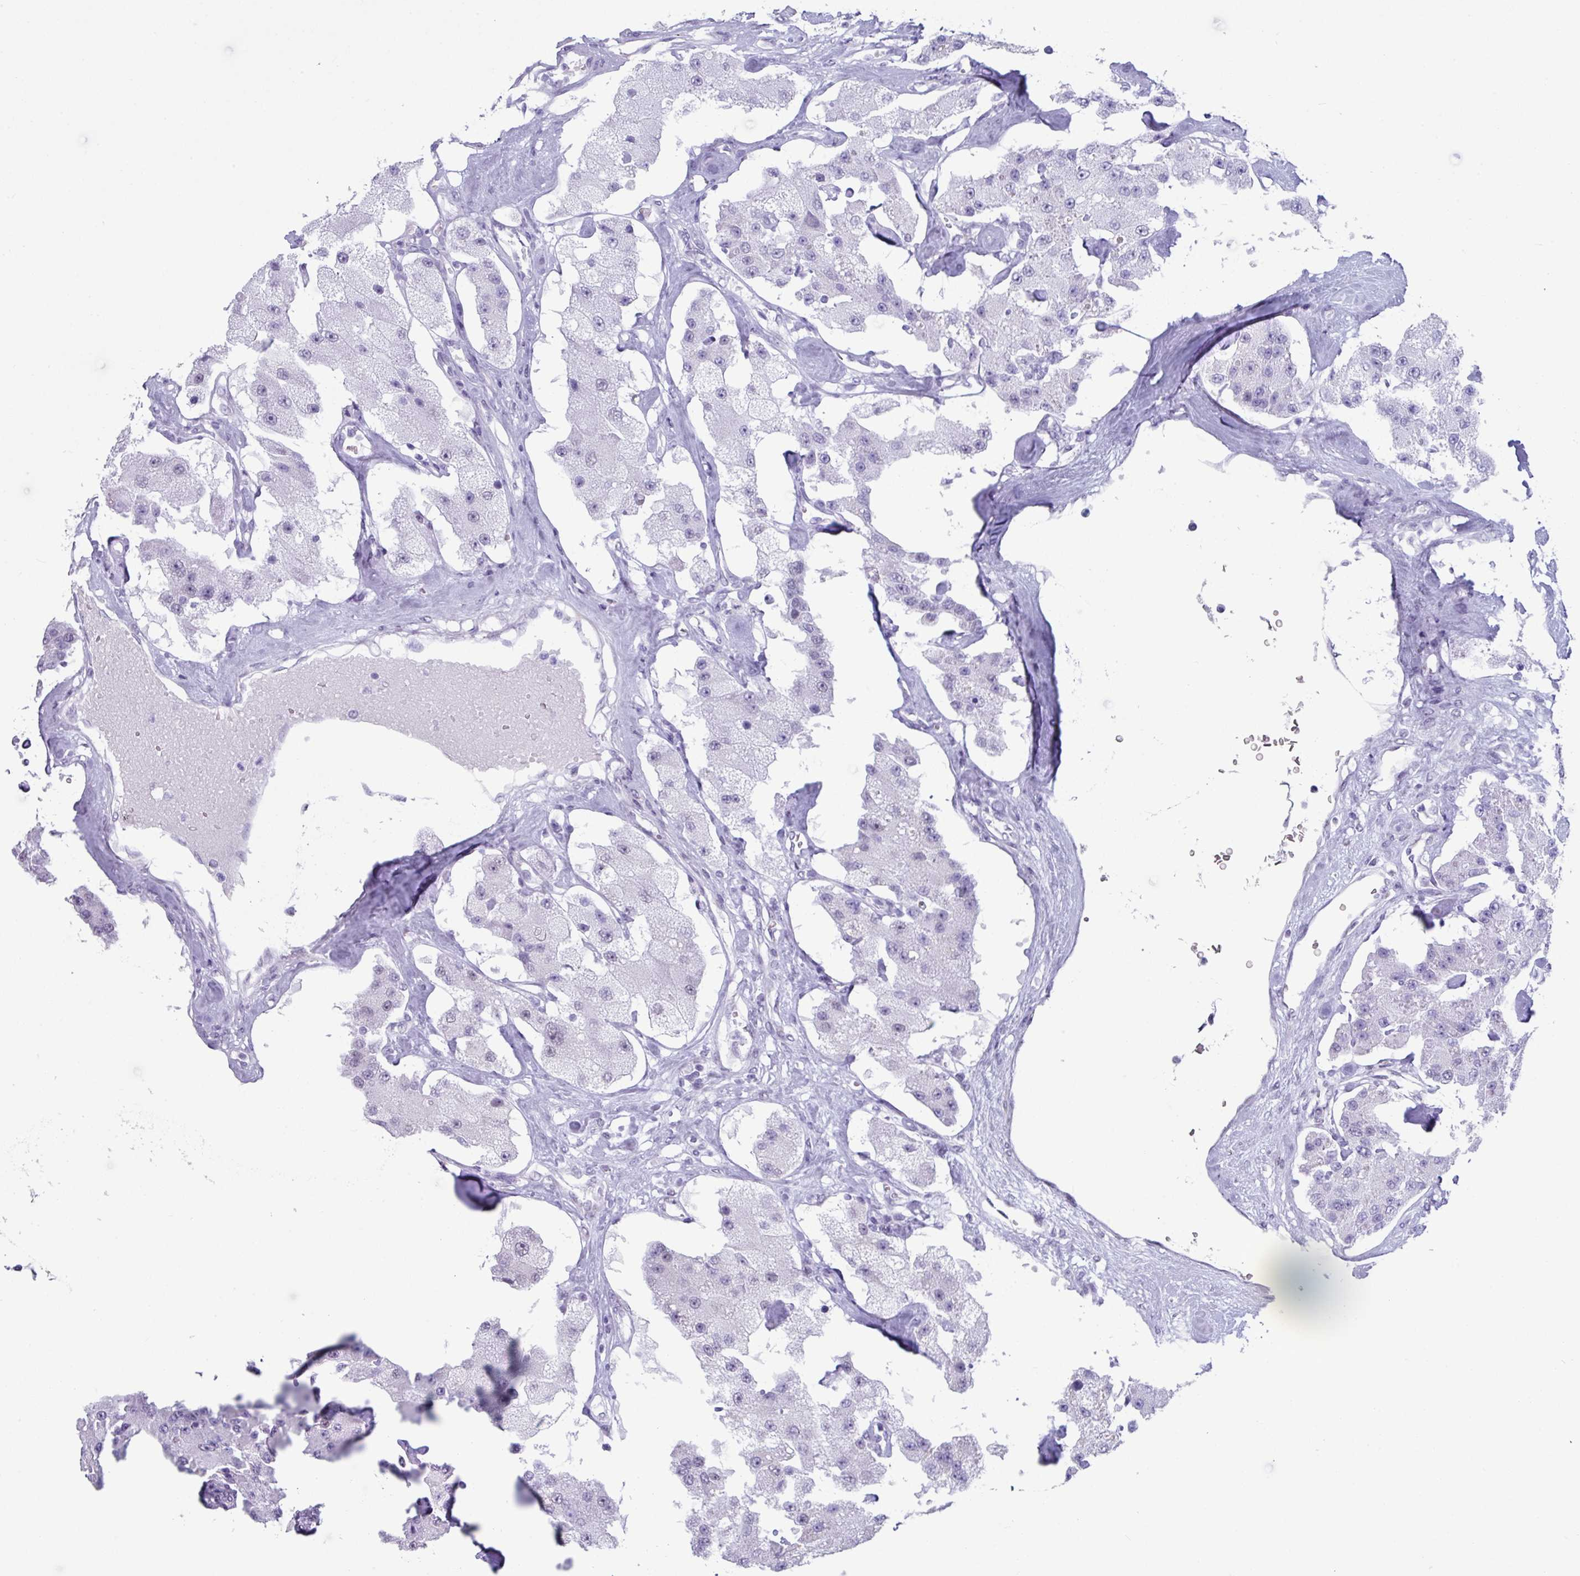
{"staining": {"intensity": "negative", "quantity": "none", "location": "none"}, "tissue": "carcinoid", "cell_type": "Tumor cells", "image_type": "cancer", "snomed": [{"axis": "morphology", "description": "Carcinoid, malignant, NOS"}, {"axis": "topography", "description": "Pancreas"}], "caption": "Tumor cells are negative for brown protein staining in carcinoid.", "gene": "PUF60", "patient": {"sex": "male", "age": 41}}